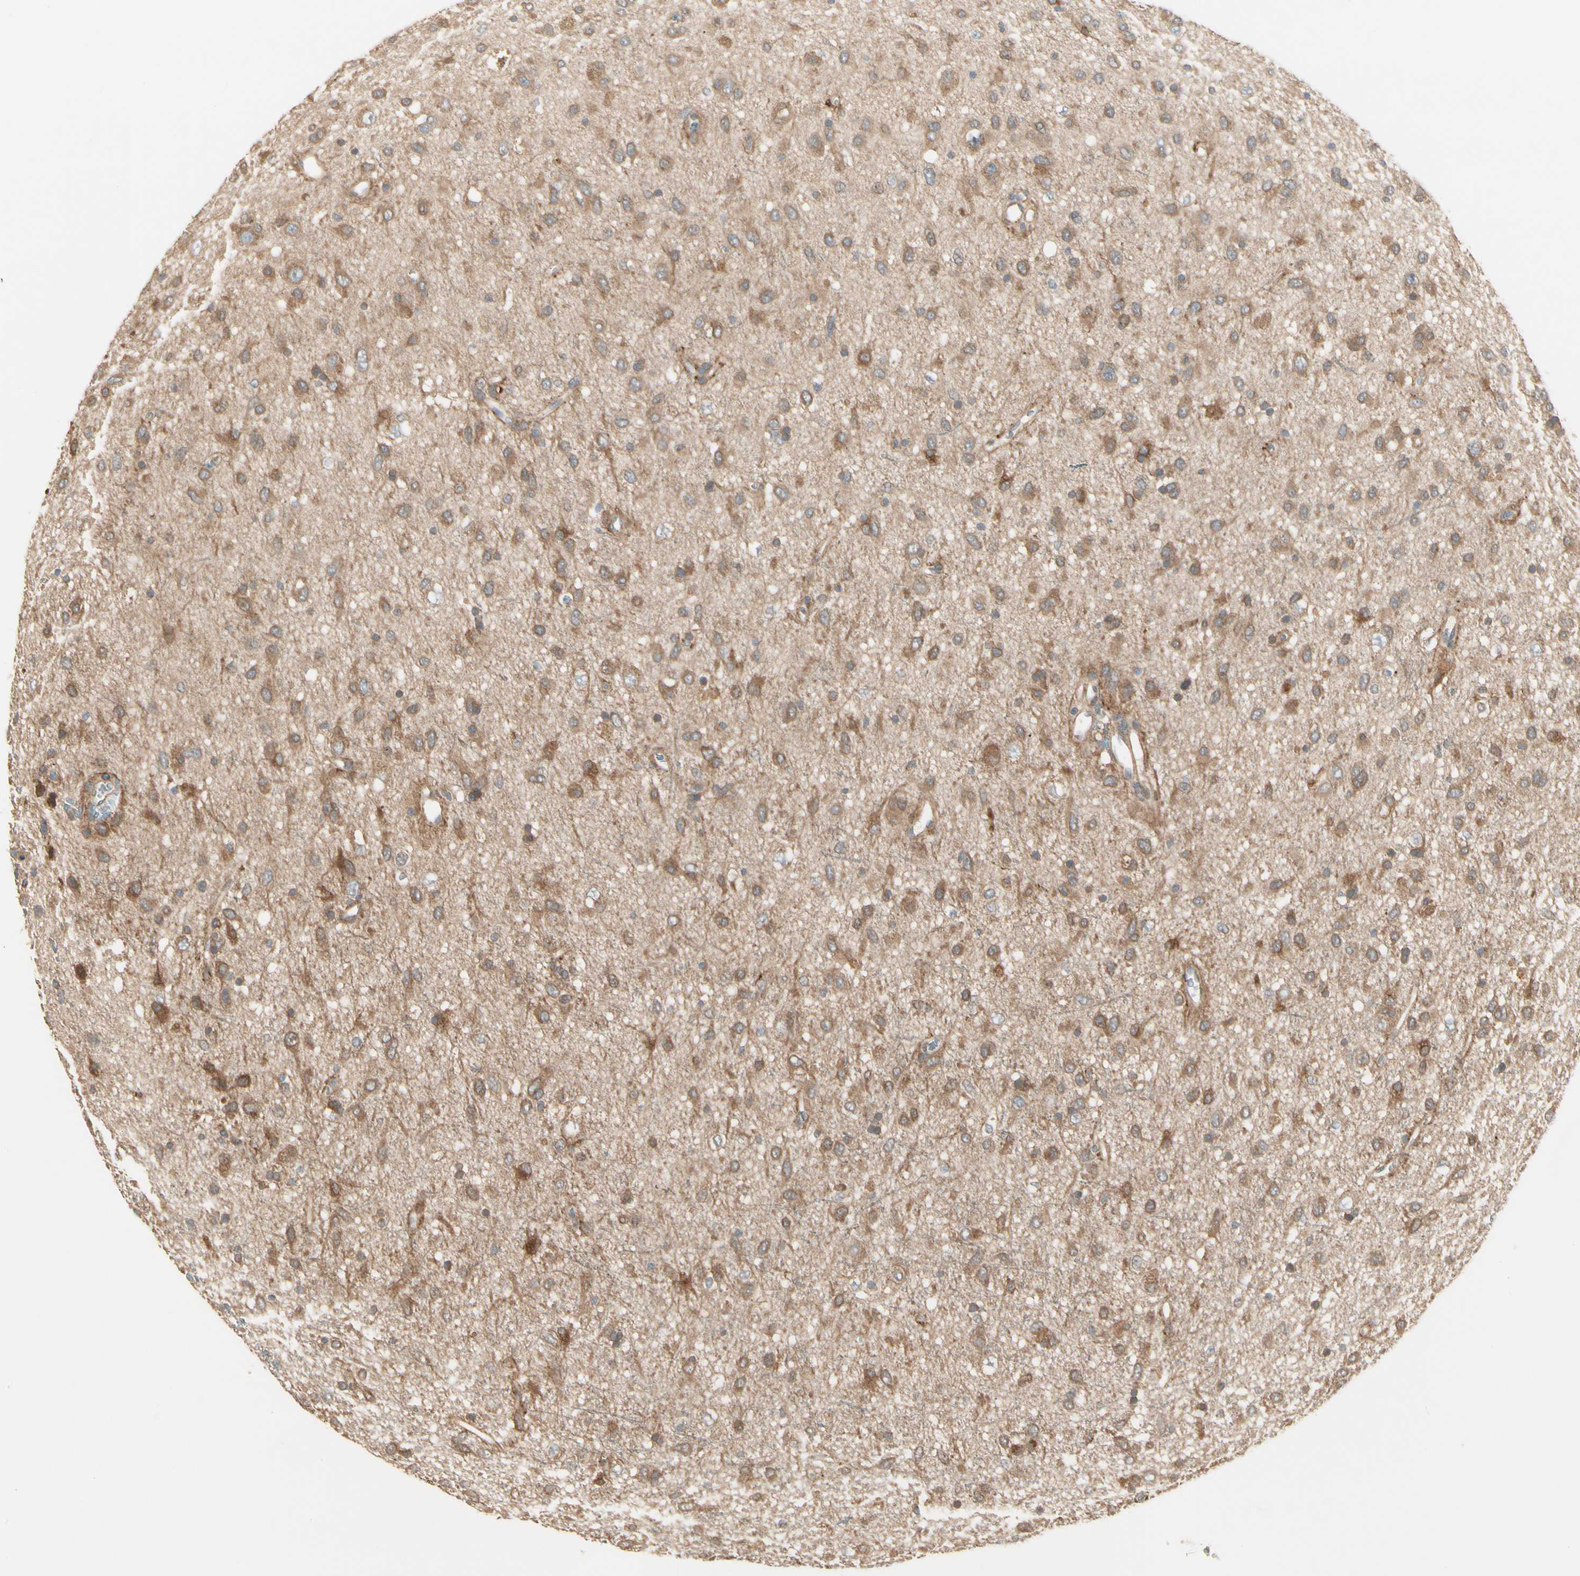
{"staining": {"intensity": "moderate", "quantity": ">75%", "location": "cytoplasmic/membranous"}, "tissue": "glioma", "cell_type": "Tumor cells", "image_type": "cancer", "snomed": [{"axis": "morphology", "description": "Glioma, malignant, Low grade"}, {"axis": "topography", "description": "Brain"}], "caption": "A brown stain highlights moderate cytoplasmic/membranous expression of a protein in glioma tumor cells. (DAB (3,3'-diaminobenzidine) IHC, brown staining for protein, blue staining for nuclei).", "gene": "IRAG1", "patient": {"sex": "male", "age": 77}}